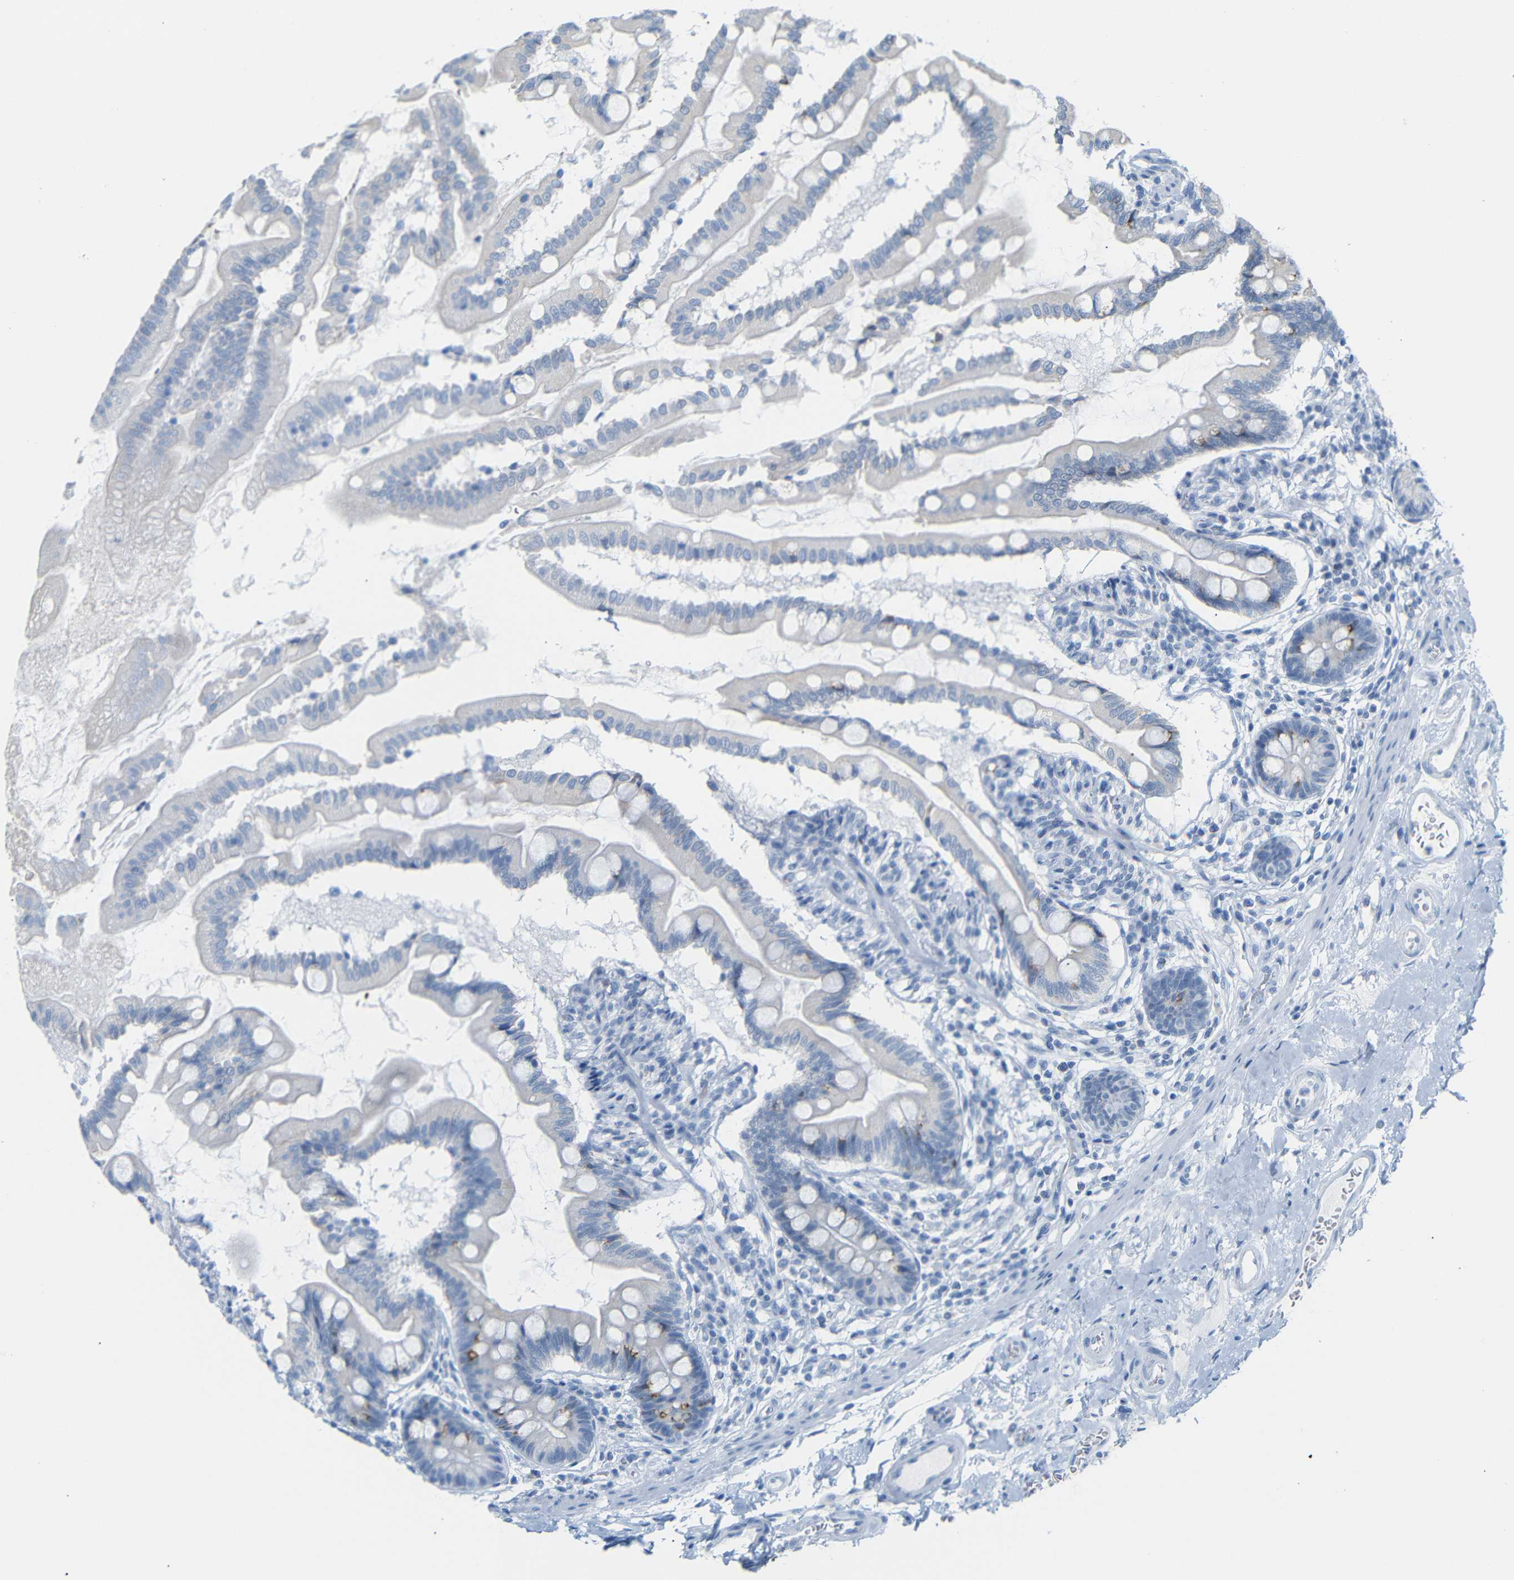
{"staining": {"intensity": "moderate", "quantity": "<25%", "location": "cytoplasmic/membranous"}, "tissue": "small intestine", "cell_type": "Glandular cells", "image_type": "normal", "snomed": [{"axis": "morphology", "description": "Normal tissue, NOS"}, {"axis": "topography", "description": "Small intestine"}], "caption": "Small intestine stained with DAB (3,3'-diaminobenzidine) IHC demonstrates low levels of moderate cytoplasmic/membranous staining in approximately <25% of glandular cells.", "gene": "DYNAP", "patient": {"sex": "female", "age": 56}}